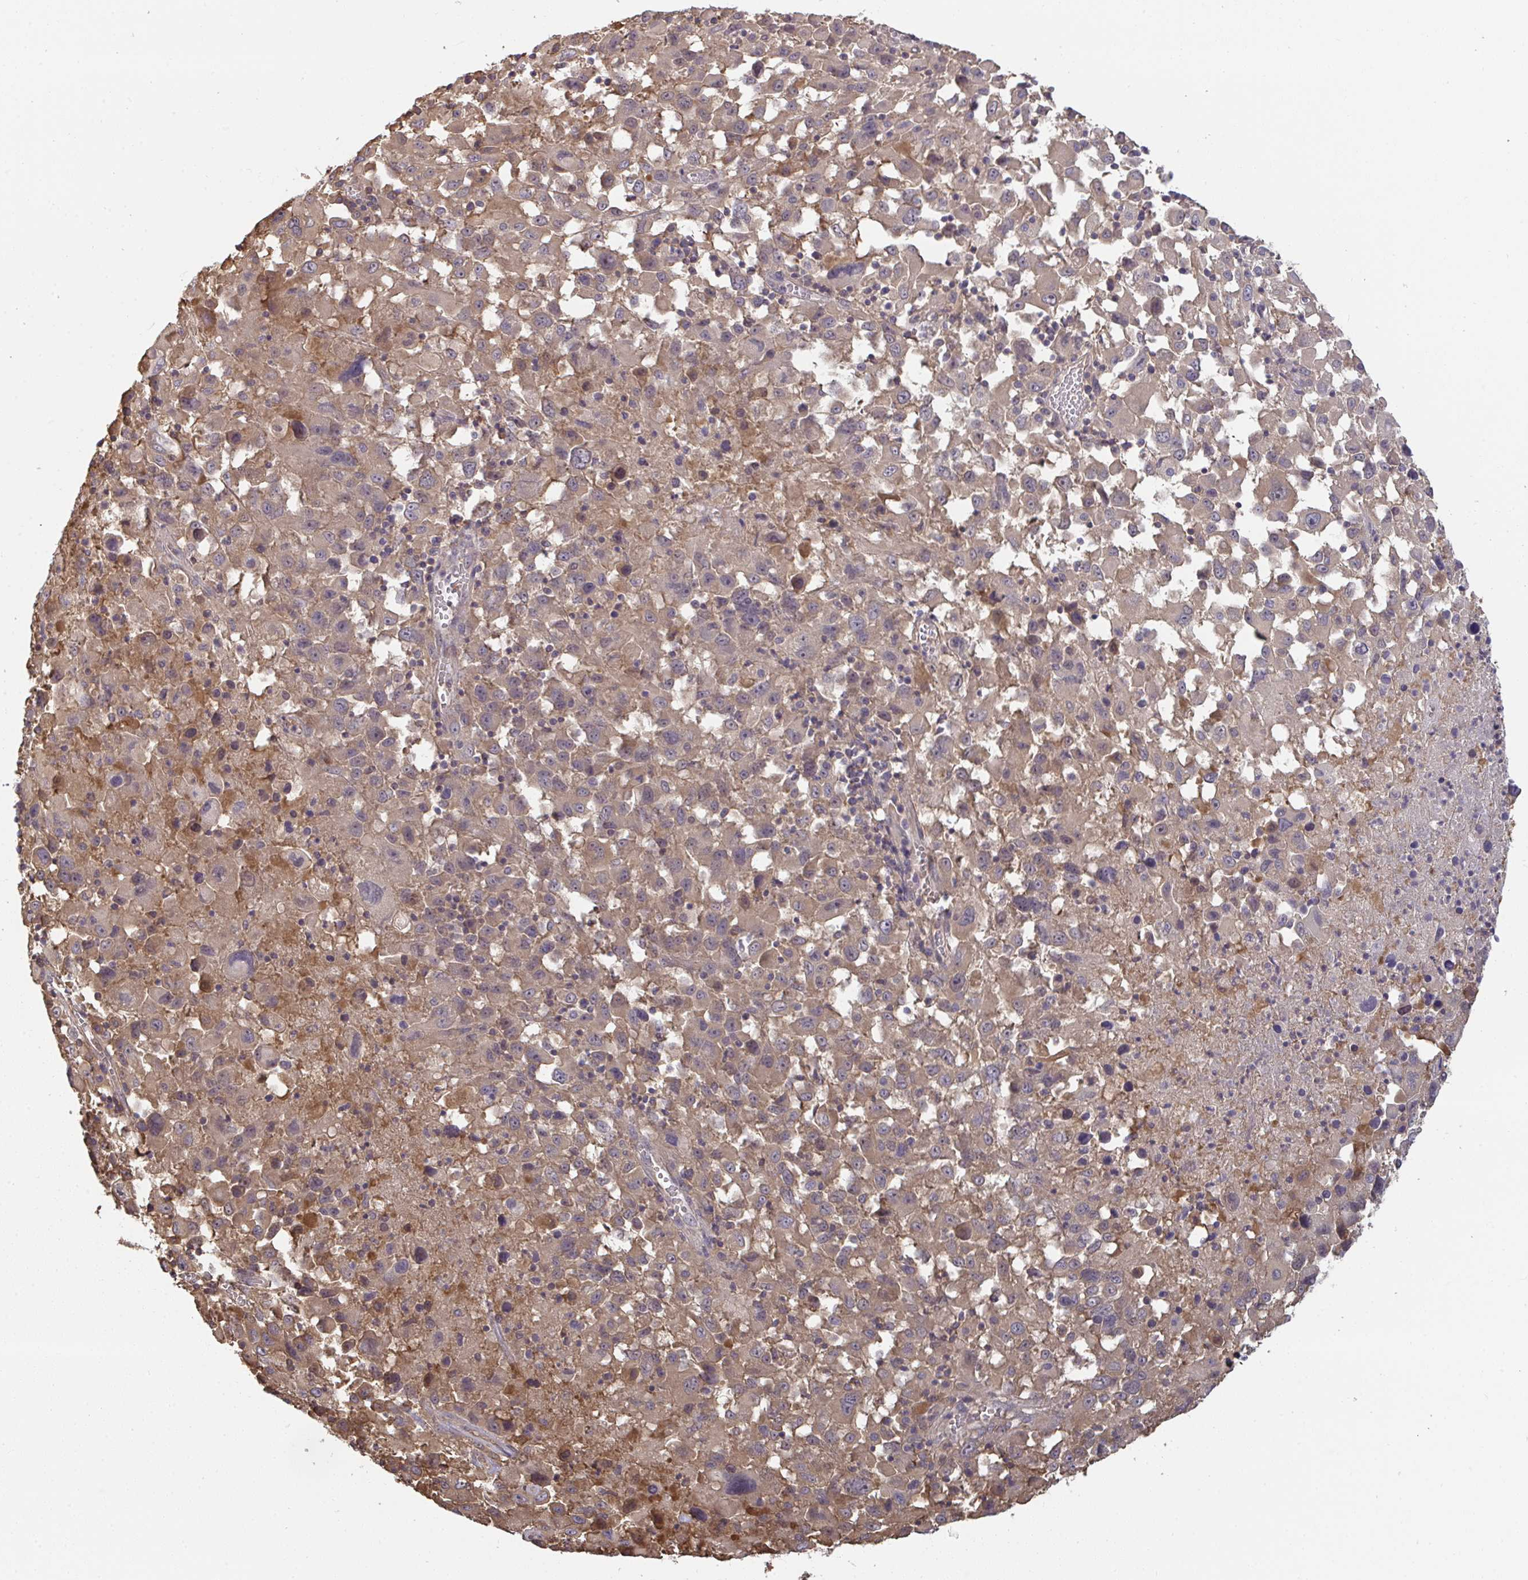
{"staining": {"intensity": "weak", "quantity": "25%-75%", "location": "cytoplasmic/membranous,nuclear"}, "tissue": "melanoma", "cell_type": "Tumor cells", "image_type": "cancer", "snomed": [{"axis": "morphology", "description": "Malignant melanoma, Metastatic site"}, {"axis": "topography", "description": "Soft tissue"}], "caption": "Immunohistochemistry histopathology image of human melanoma stained for a protein (brown), which exhibits low levels of weak cytoplasmic/membranous and nuclear expression in approximately 25%-75% of tumor cells.", "gene": "TTC9C", "patient": {"sex": "male", "age": 50}}